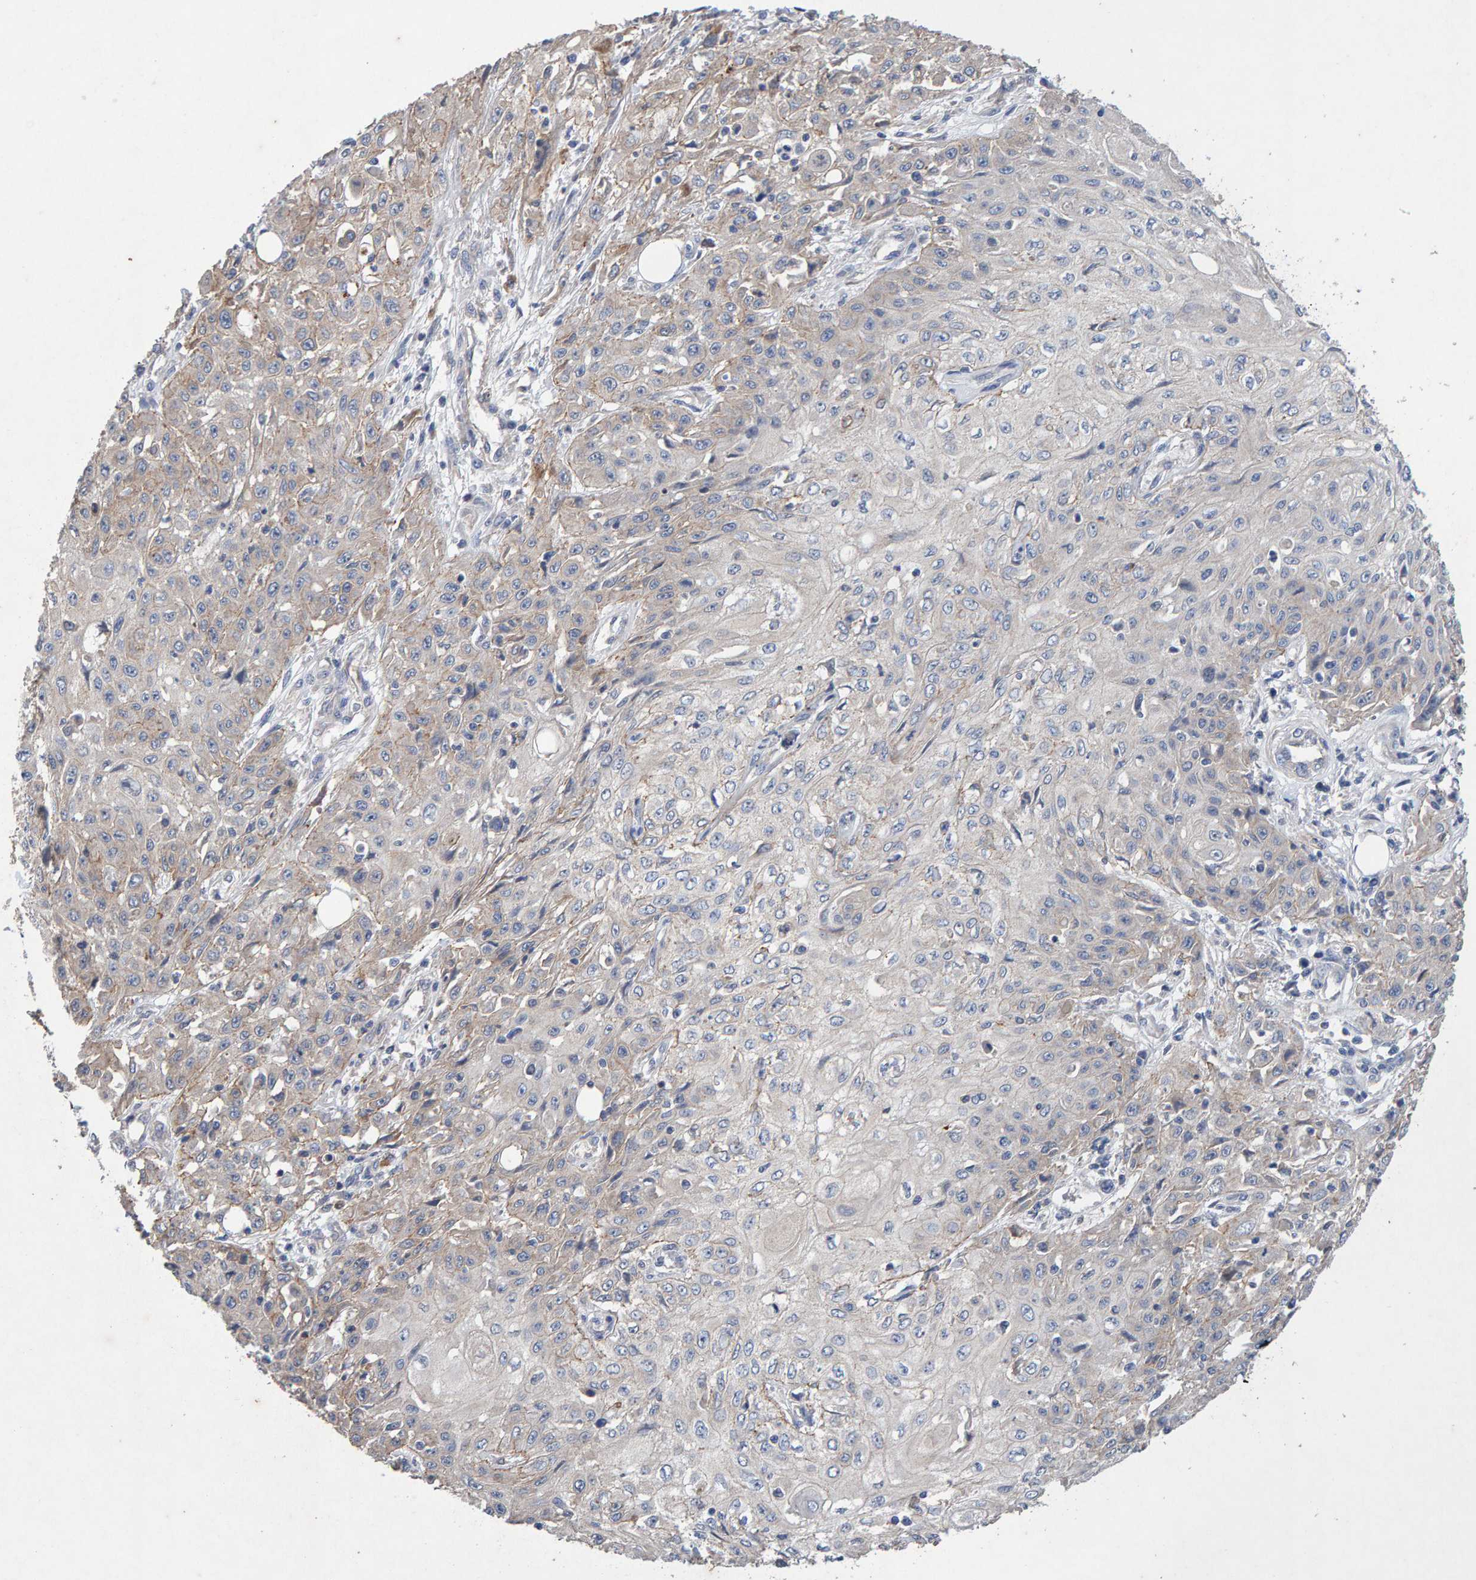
{"staining": {"intensity": "weak", "quantity": "<25%", "location": "cytoplasmic/membranous"}, "tissue": "skin cancer", "cell_type": "Tumor cells", "image_type": "cancer", "snomed": [{"axis": "morphology", "description": "Squamous cell carcinoma, NOS"}, {"axis": "morphology", "description": "Squamous cell carcinoma, metastatic, NOS"}, {"axis": "topography", "description": "Skin"}, {"axis": "topography", "description": "Lymph node"}], "caption": "A photomicrograph of skin squamous cell carcinoma stained for a protein exhibits no brown staining in tumor cells.", "gene": "EFR3A", "patient": {"sex": "male", "age": 75}}